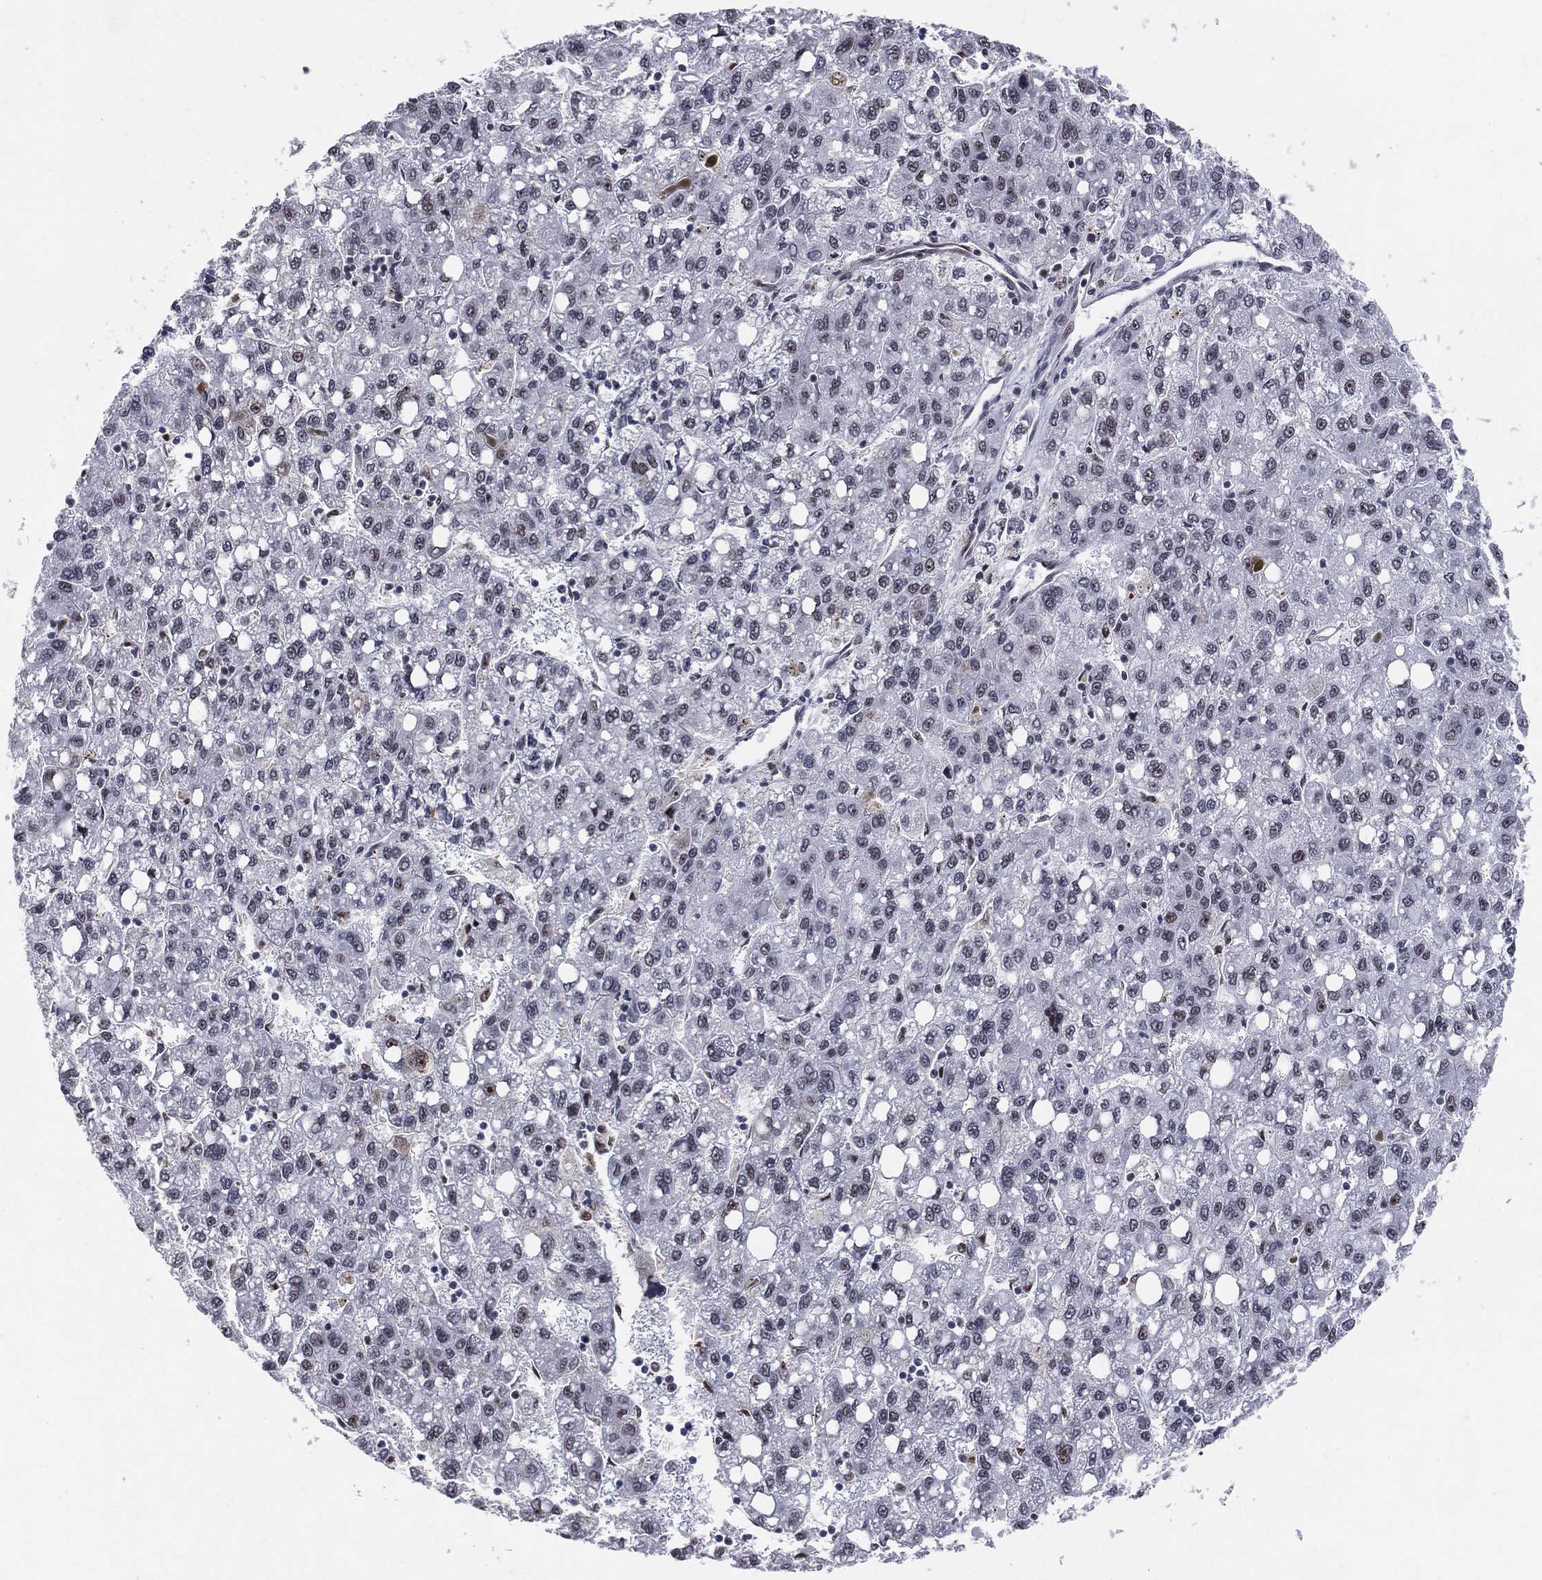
{"staining": {"intensity": "strong", "quantity": "<25%", "location": "nuclear"}, "tissue": "liver cancer", "cell_type": "Tumor cells", "image_type": "cancer", "snomed": [{"axis": "morphology", "description": "Carcinoma, Hepatocellular, NOS"}, {"axis": "topography", "description": "Liver"}], "caption": "Immunohistochemical staining of human liver hepatocellular carcinoma displays medium levels of strong nuclear protein expression in approximately <25% of tumor cells.", "gene": "CDK7", "patient": {"sex": "female", "age": 82}}